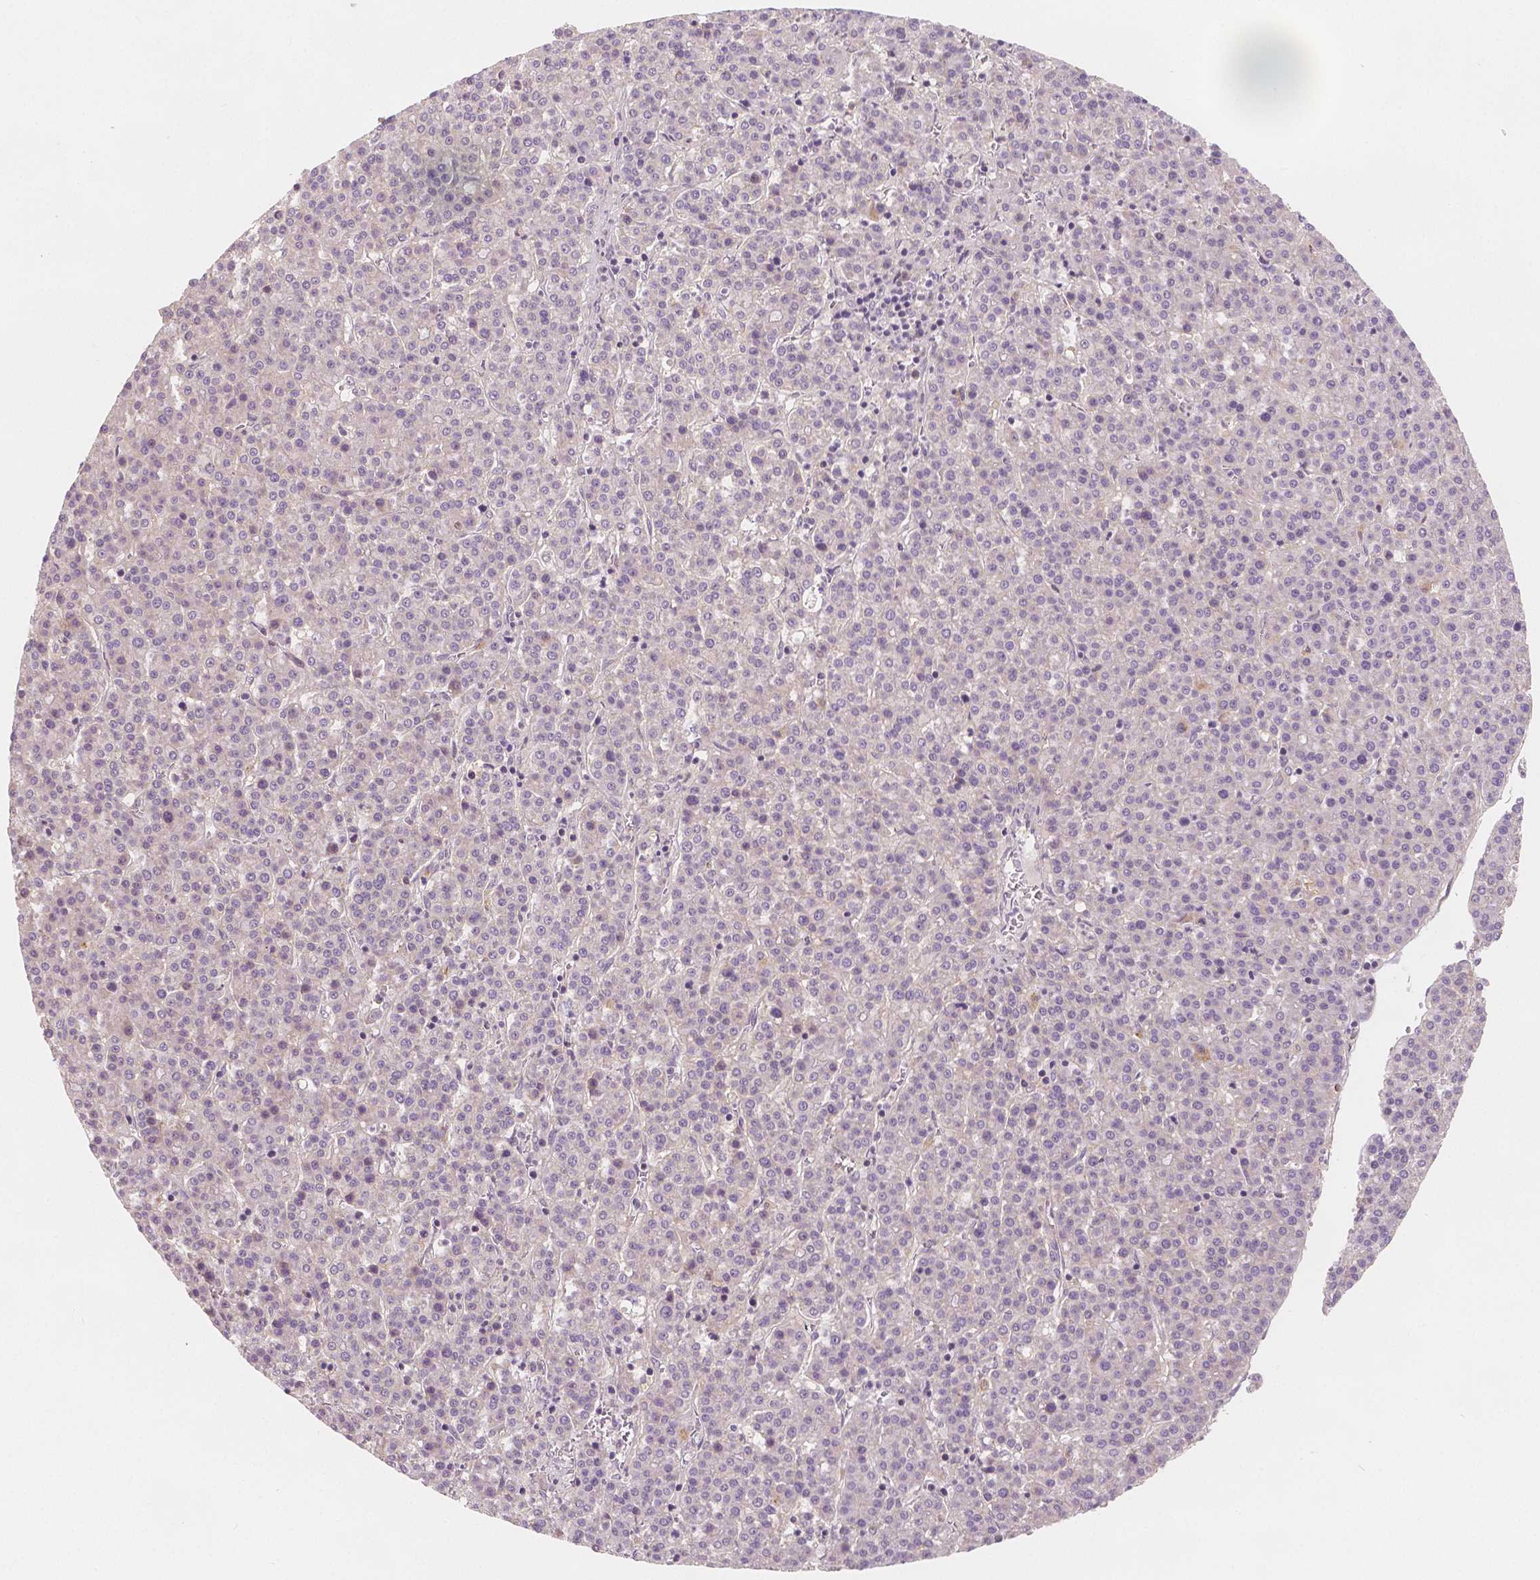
{"staining": {"intensity": "negative", "quantity": "none", "location": "none"}, "tissue": "liver cancer", "cell_type": "Tumor cells", "image_type": "cancer", "snomed": [{"axis": "morphology", "description": "Carcinoma, Hepatocellular, NOS"}, {"axis": "topography", "description": "Liver"}], "caption": "Immunohistochemical staining of liver hepatocellular carcinoma exhibits no significant positivity in tumor cells. Nuclei are stained in blue.", "gene": "SNX12", "patient": {"sex": "female", "age": 58}}